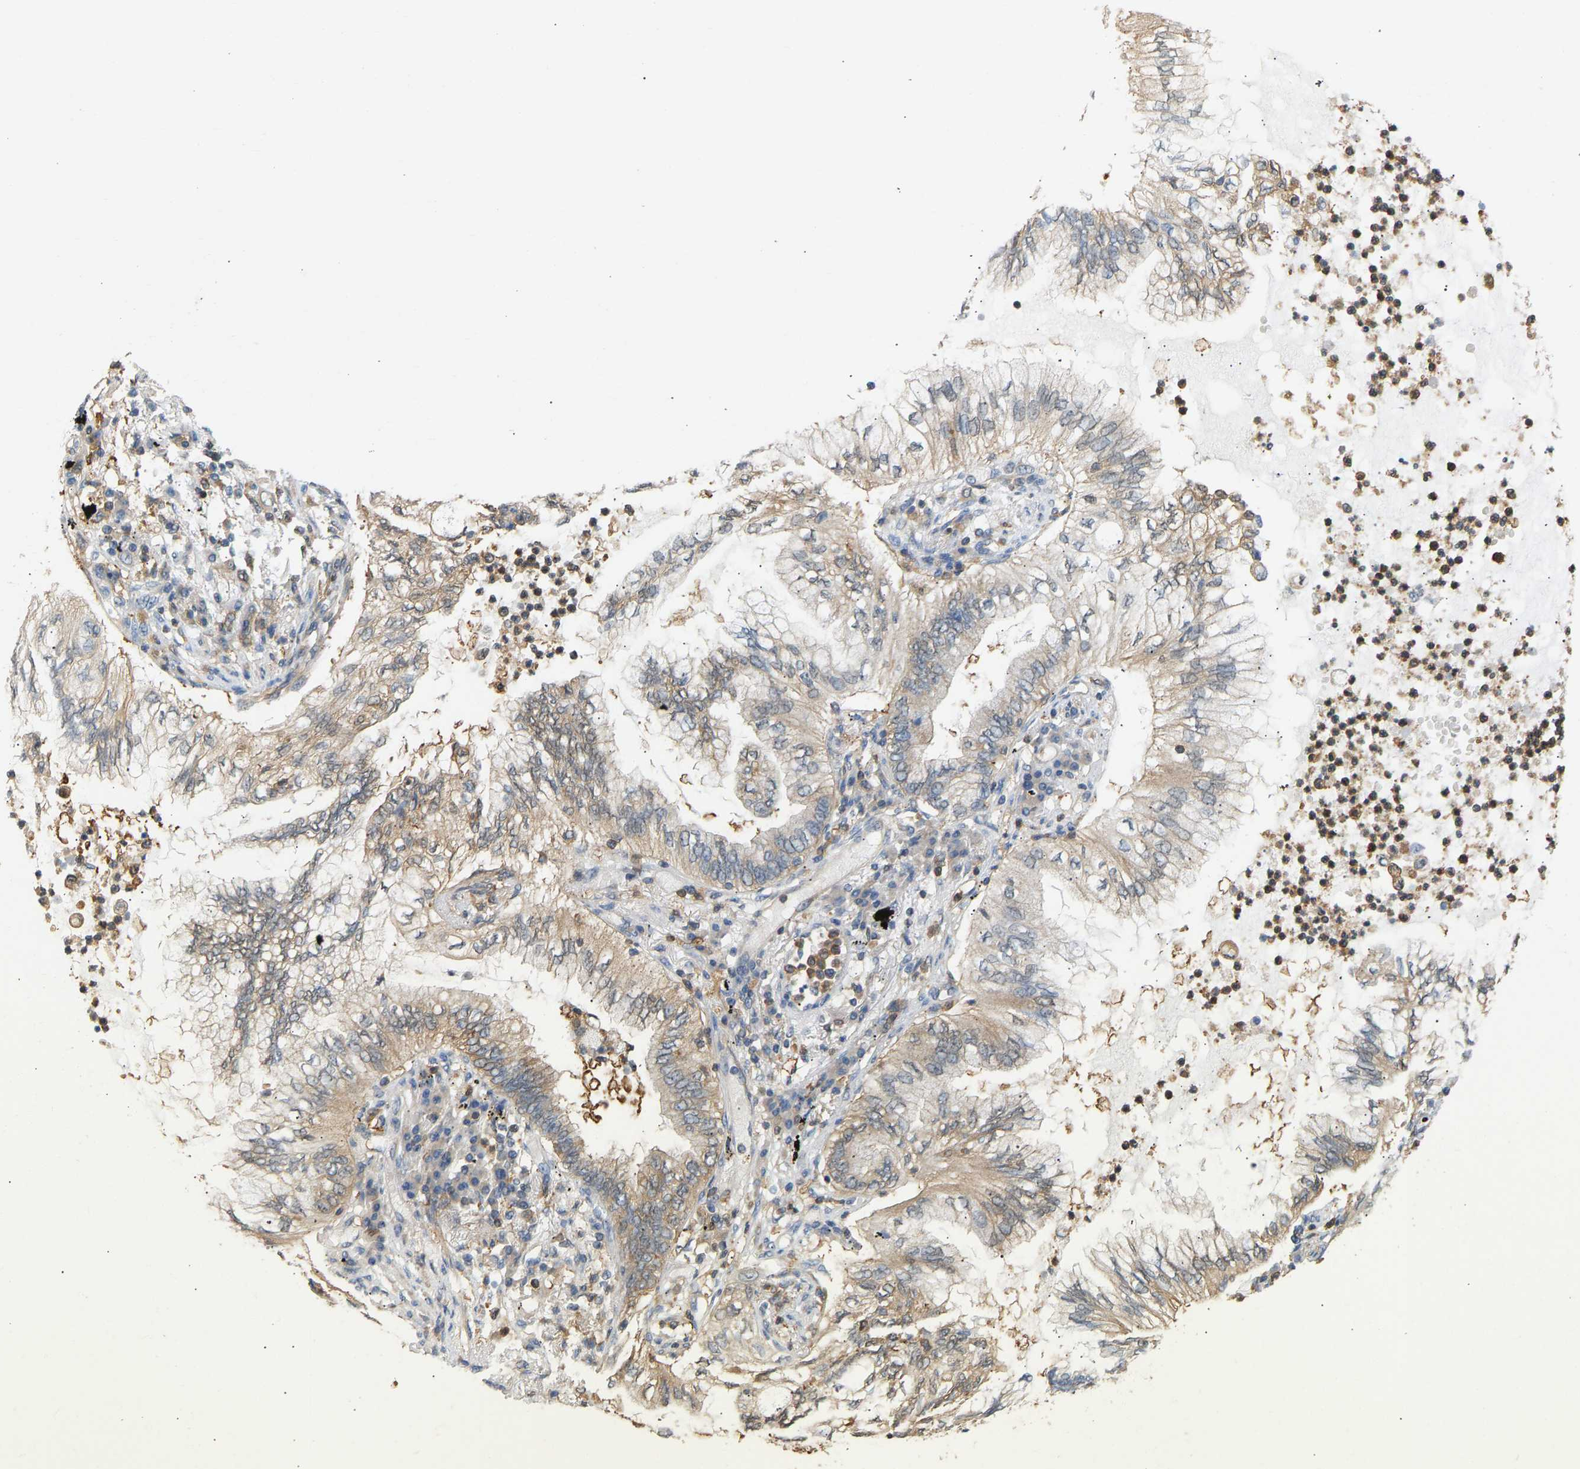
{"staining": {"intensity": "moderate", "quantity": ">75%", "location": "cytoplasmic/membranous"}, "tissue": "lung cancer", "cell_type": "Tumor cells", "image_type": "cancer", "snomed": [{"axis": "morphology", "description": "Normal tissue, NOS"}, {"axis": "morphology", "description": "Adenocarcinoma, NOS"}, {"axis": "topography", "description": "Bronchus"}, {"axis": "topography", "description": "Lung"}], "caption": "Adenocarcinoma (lung) tissue demonstrates moderate cytoplasmic/membranous expression in approximately >75% of tumor cells The protein of interest is shown in brown color, while the nuclei are stained blue.", "gene": "ENO1", "patient": {"sex": "female", "age": 70}}